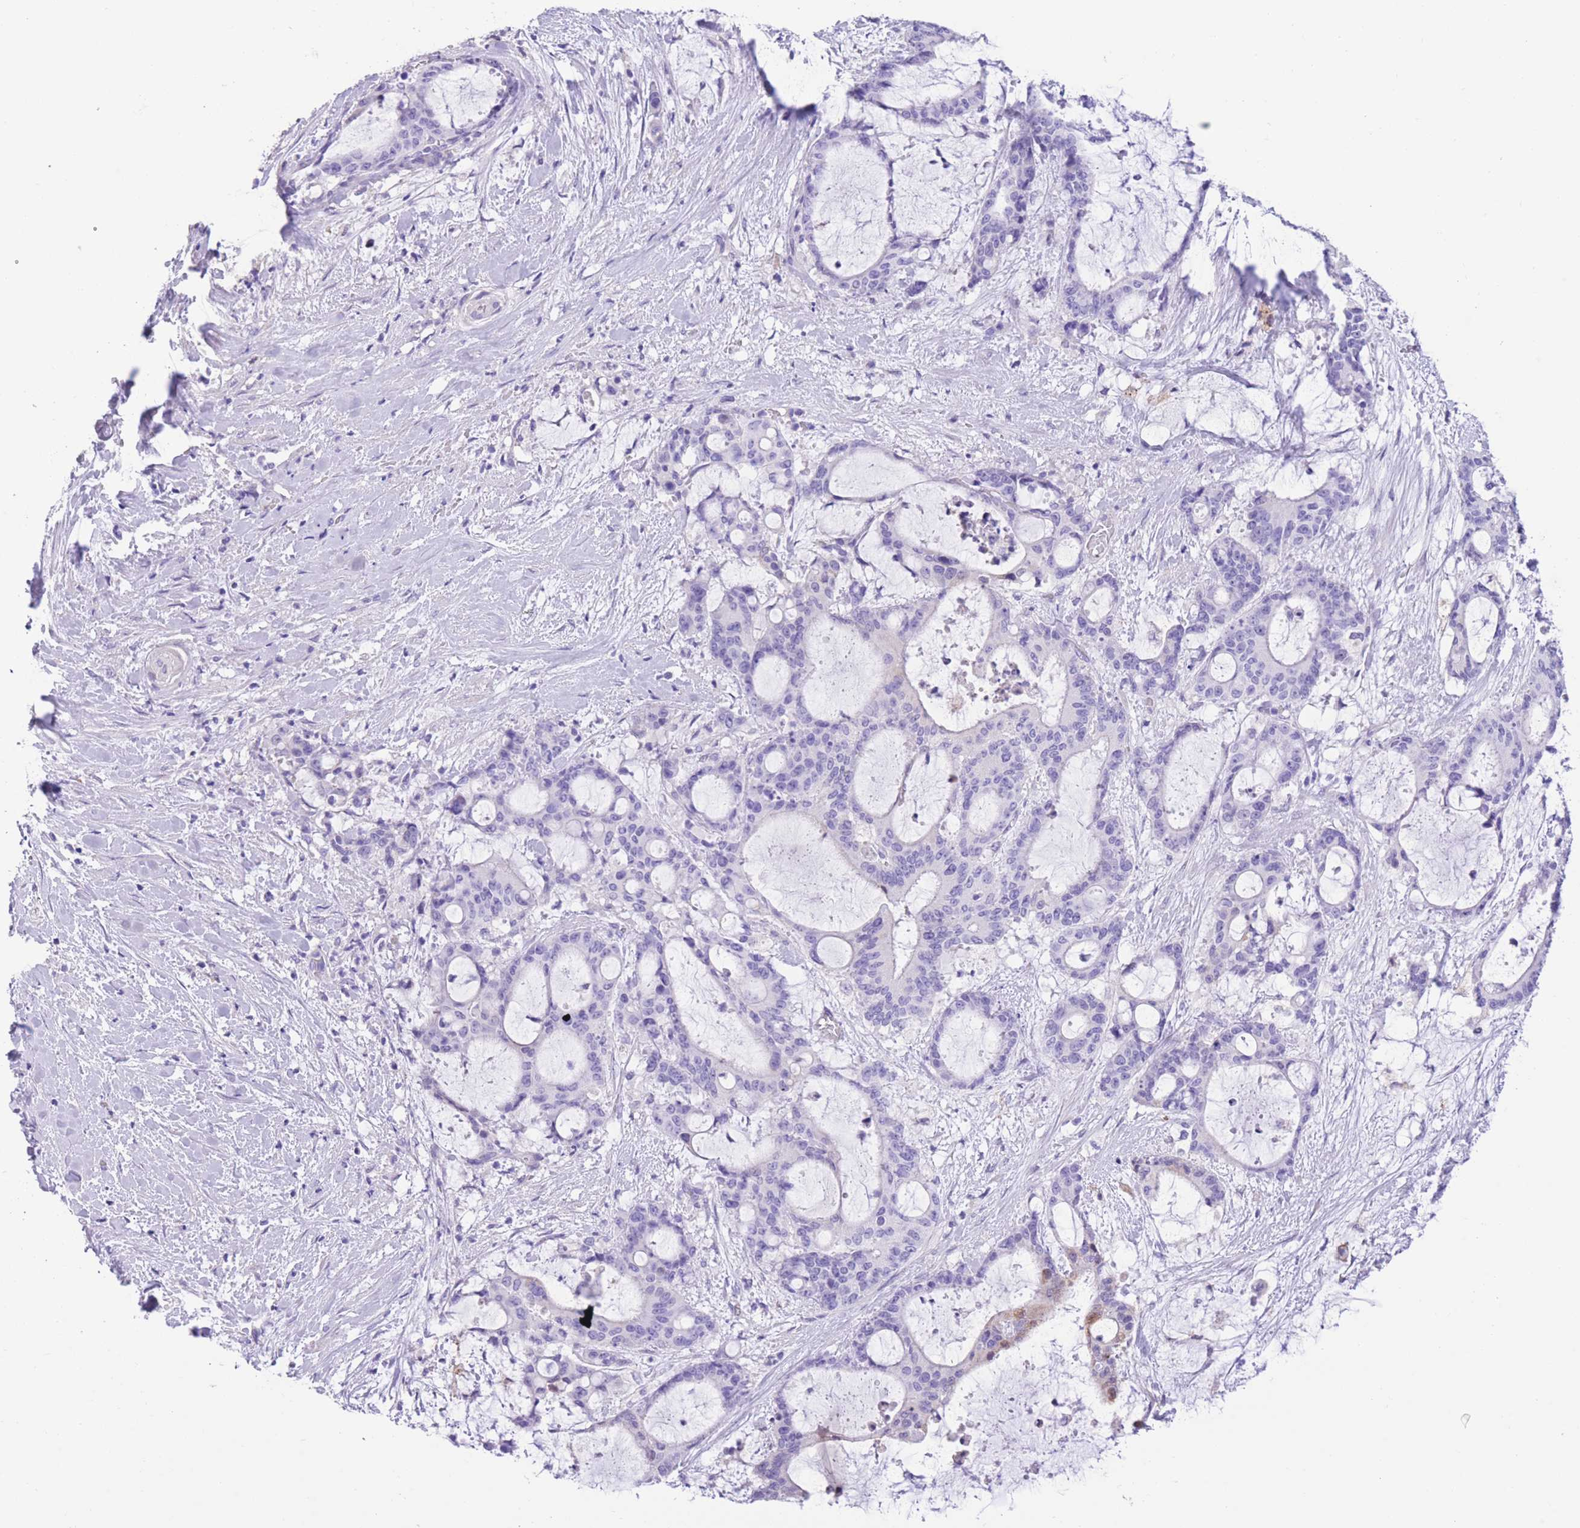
{"staining": {"intensity": "negative", "quantity": "none", "location": "none"}, "tissue": "liver cancer", "cell_type": "Tumor cells", "image_type": "cancer", "snomed": [{"axis": "morphology", "description": "Normal tissue, NOS"}, {"axis": "morphology", "description": "Cholangiocarcinoma"}, {"axis": "topography", "description": "Liver"}, {"axis": "topography", "description": "Peripheral nerve tissue"}], "caption": "Tumor cells are negative for brown protein staining in cholangiocarcinoma (liver).", "gene": "RAI2", "patient": {"sex": "female", "age": 73}}